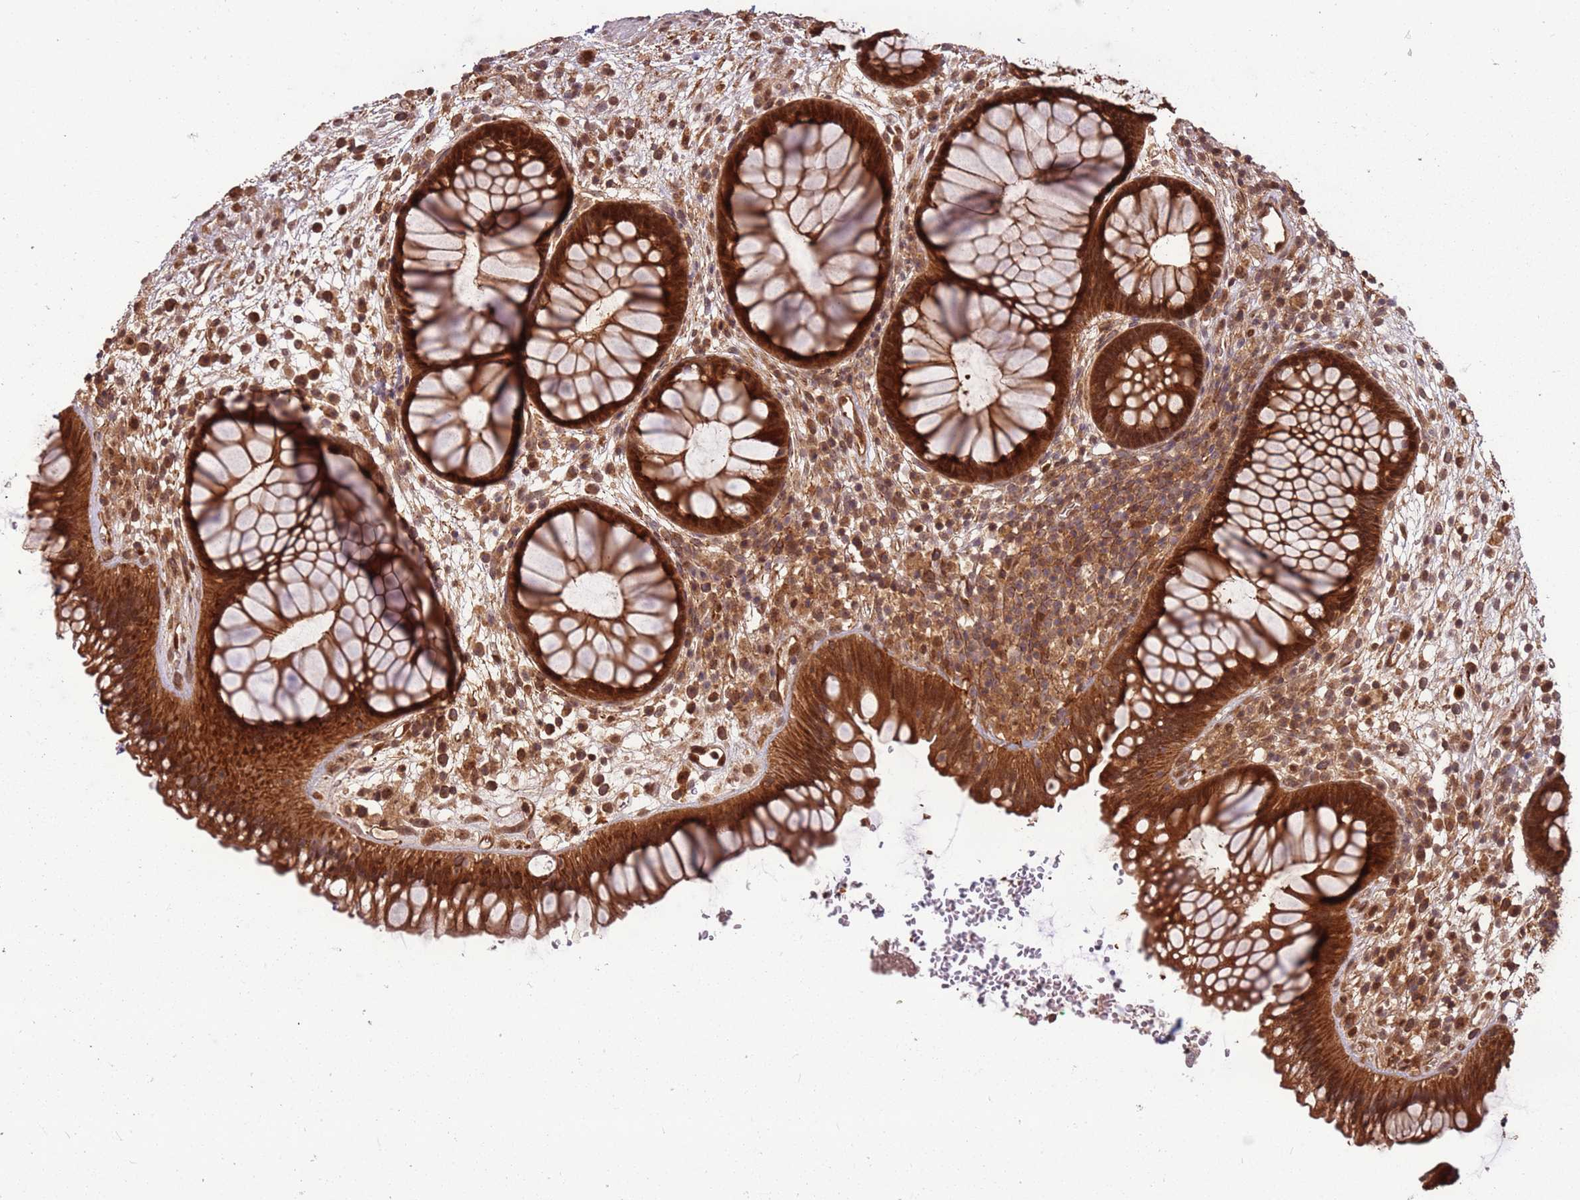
{"staining": {"intensity": "strong", "quantity": ">75%", "location": "cytoplasmic/membranous,nuclear"}, "tissue": "rectum", "cell_type": "Glandular cells", "image_type": "normal", "snomed": [{"axis": "morphology", "description": "Normal tissue, NOS"}, {"axis": "topography", "description": "Rectum"}], "caption": "IHC staining of benign rectum, which displays high levels of strong cytoplasmic/membranous,nuclear staining in about >75% of glandular cells indicating strong cytoplasmic/membranous,nuclear protein expression. The staining was performed using DAB (brown) for protein detection and nuclei were counterstained in hematoxylin (blue).", "gene": "PGLS", "patient": {"sex": "male", "age": 51}}